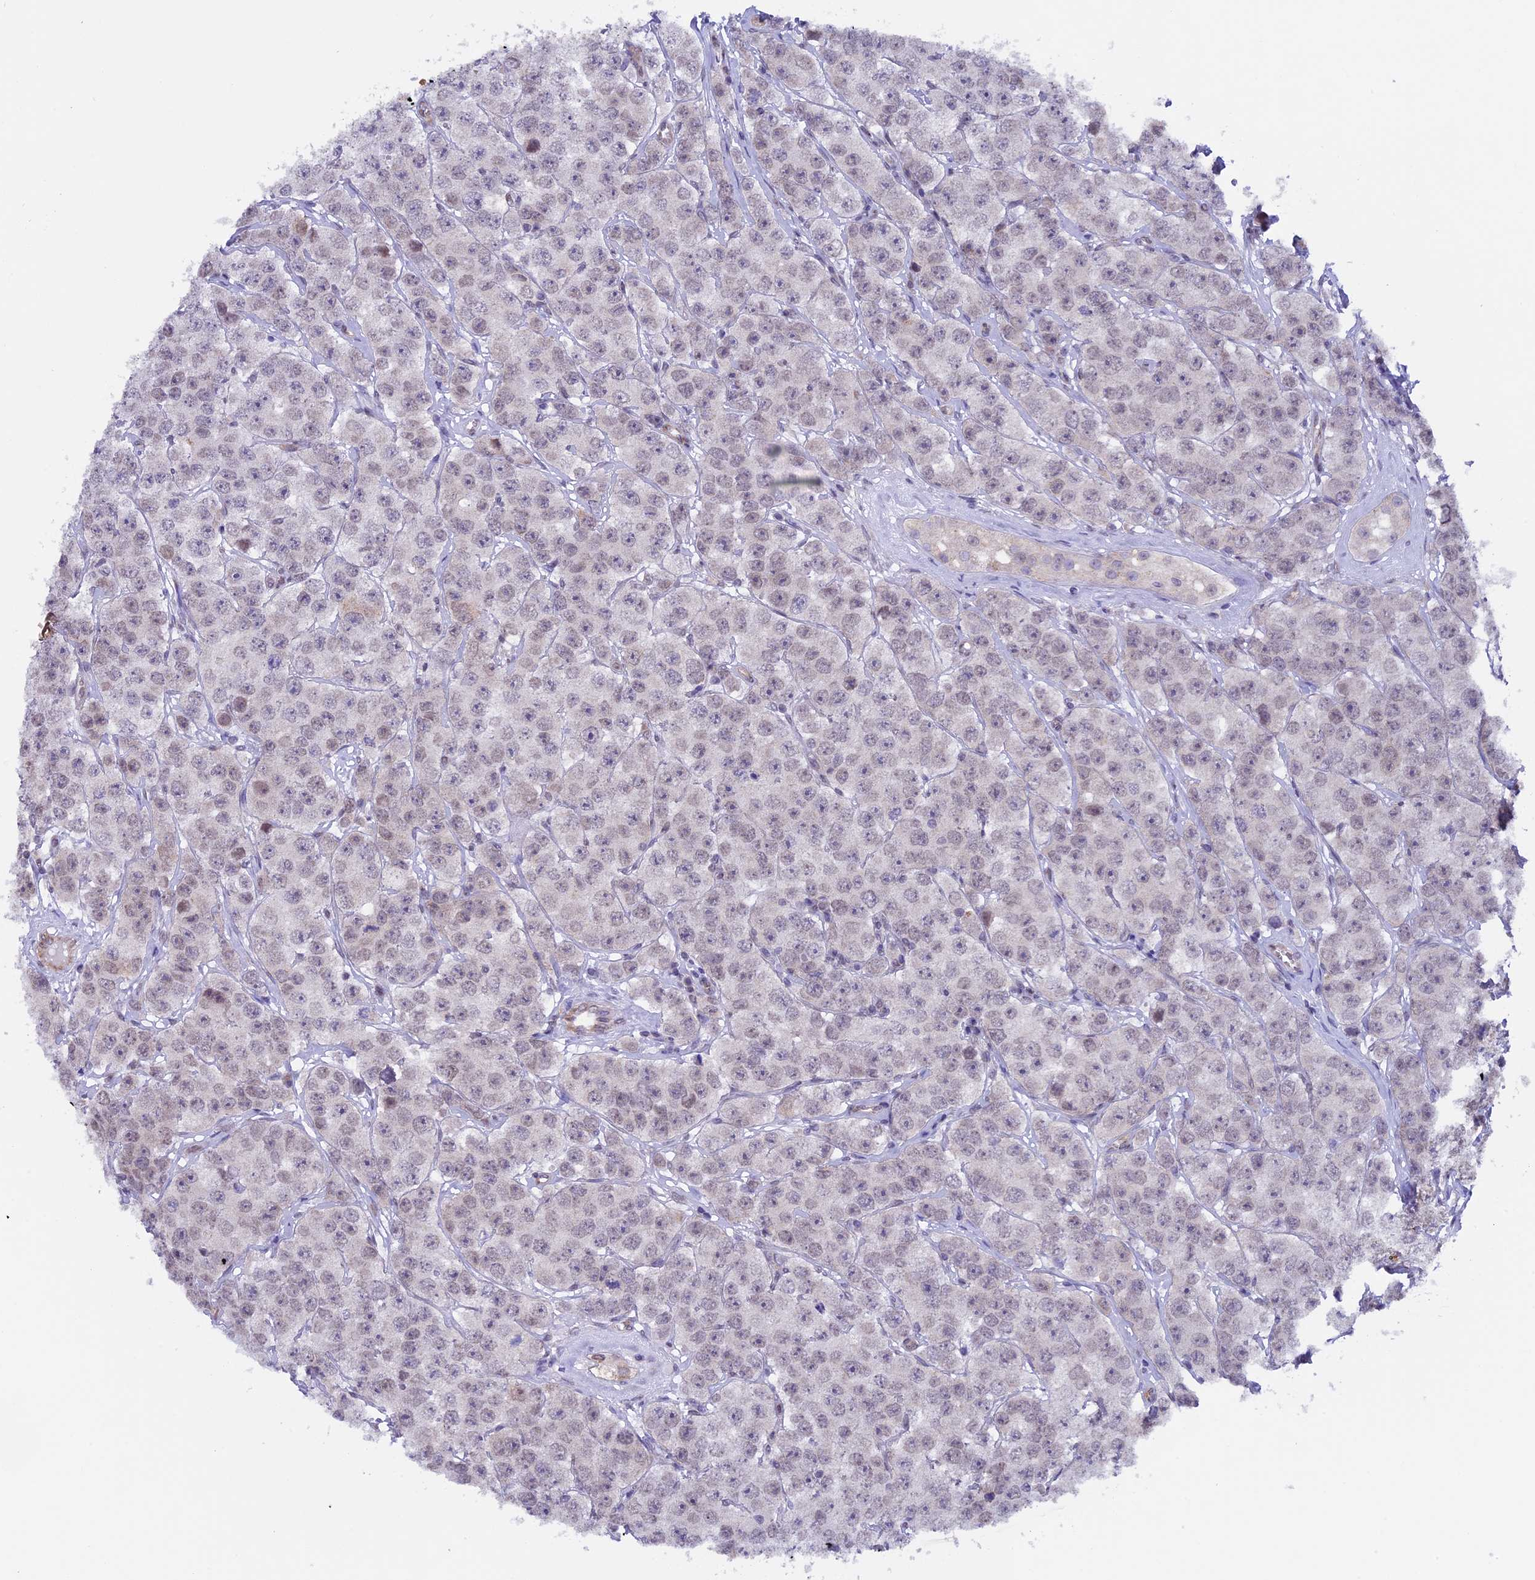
{"staining": {"intensity": "weak", "quantity": "25%-75%", "location": "nuclear"}, "tissue": "testis cancer", "cell_type": "Tumor cells", "image_type": "cancer", "snomed": [{"axis": "morphology", "description": "Seminoma, NOS"}, {"axis": "topography", "description": "Testis"}], "caption": "An immunohistochemistry image of neoplastic tissue is shown. Protein staining in brown highlights weak nuclear positivity in testis cancer (seminoma) within tumor cells.", "gene": "TMEM171", "patient": {"sex": "male", "age": 28}}